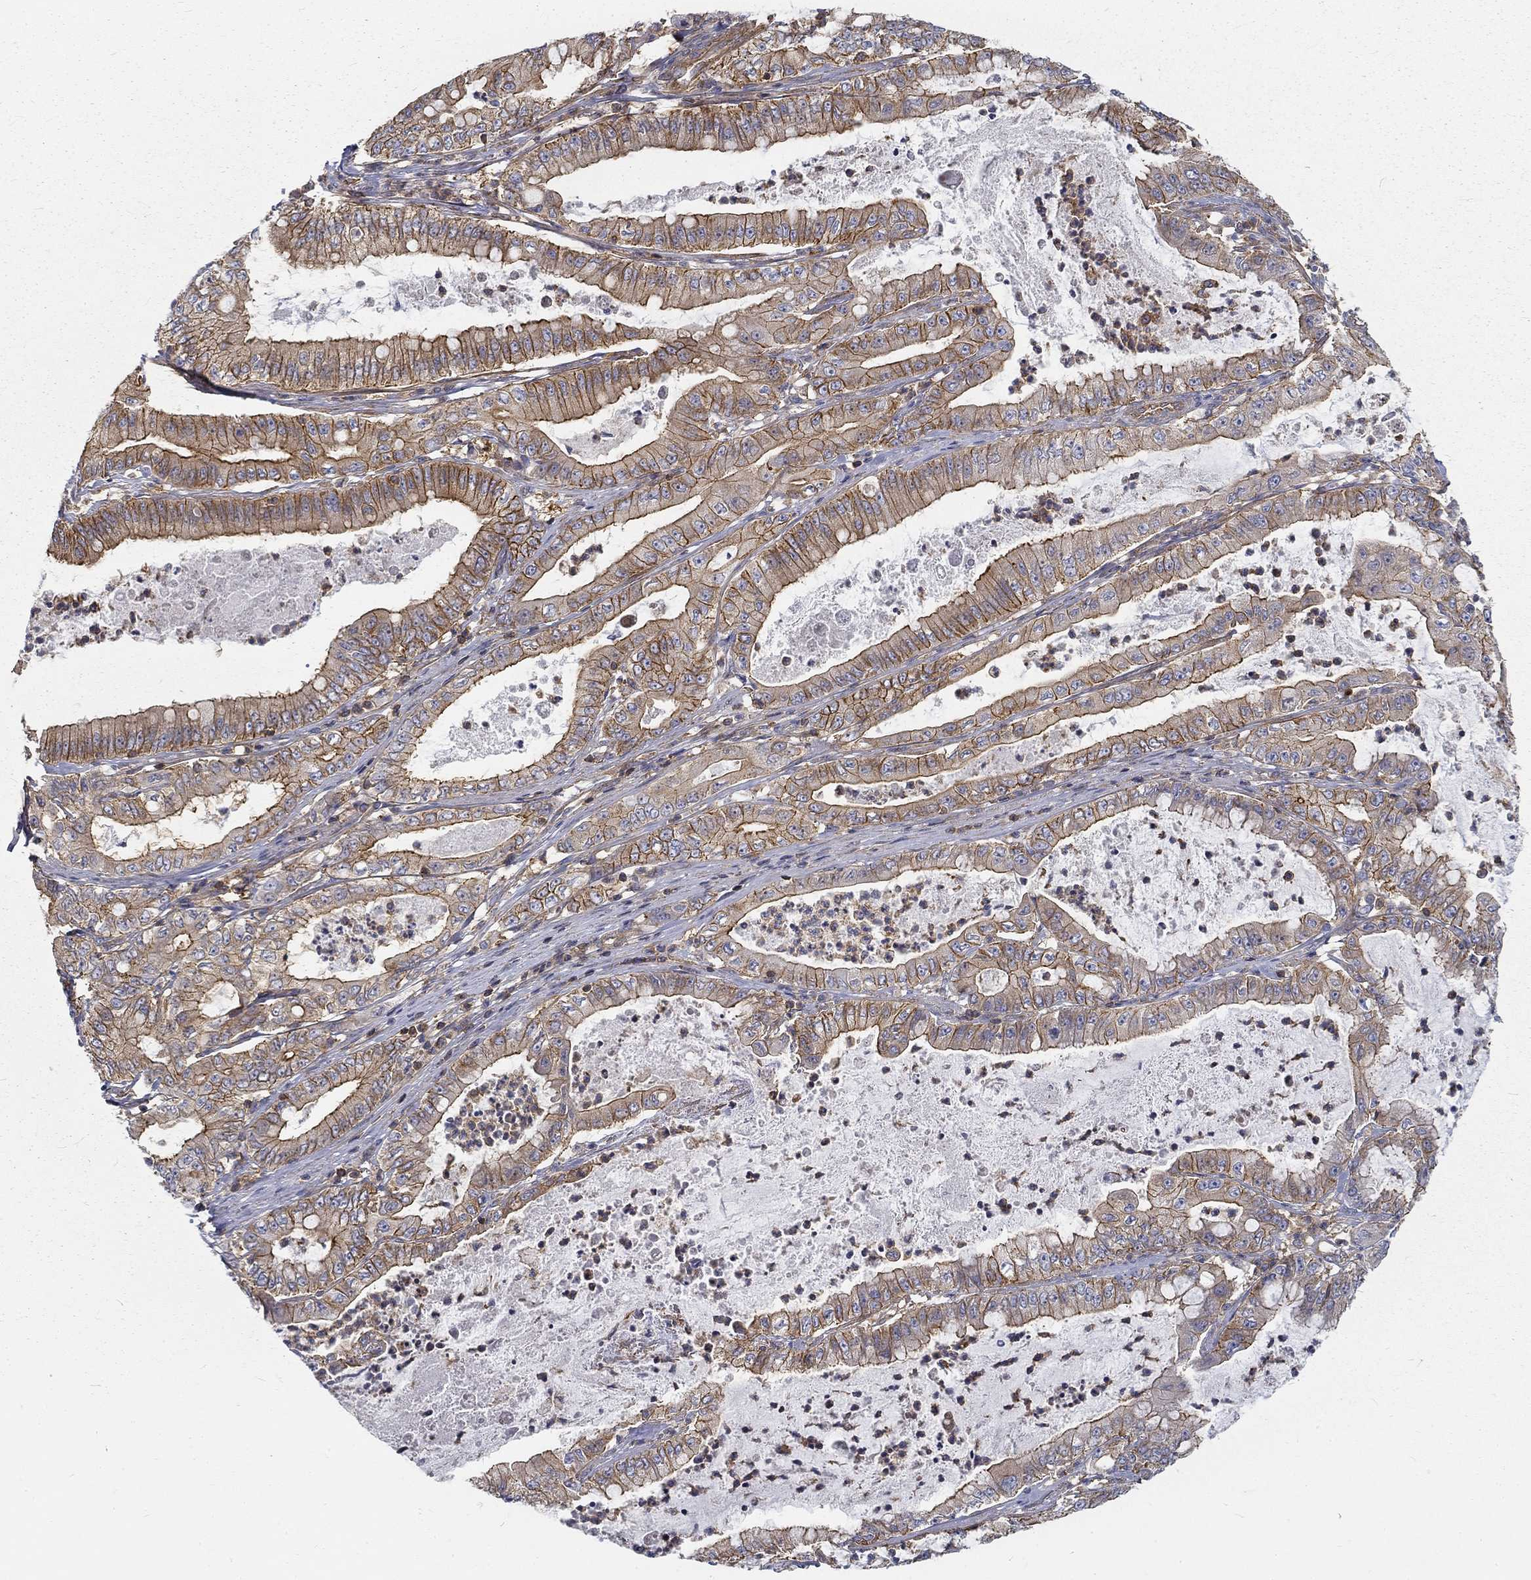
{"staining": {"intensity": "moderate", "quantity": "25%-75%", "location": "cytoplasmic/membranous"}, "tissue": "pancreatic cancer", "cell_type": "Tumor cells", "image_type": "cancer", "snomed": [{"axis": "morphology", "description": "Adenocarcinoma, NOS"}, {"axis": "topography", "description": "Pancreas"}], "caption": "Immunohistochemical staining of pancreatic adenocarcinoma shows medium levels of moderate cytoplasmic/membranous staining in approximately 25%-75% of tumor cells.", "gene": "MTMR11", "patient": {"sex": "male", "age": 71}}